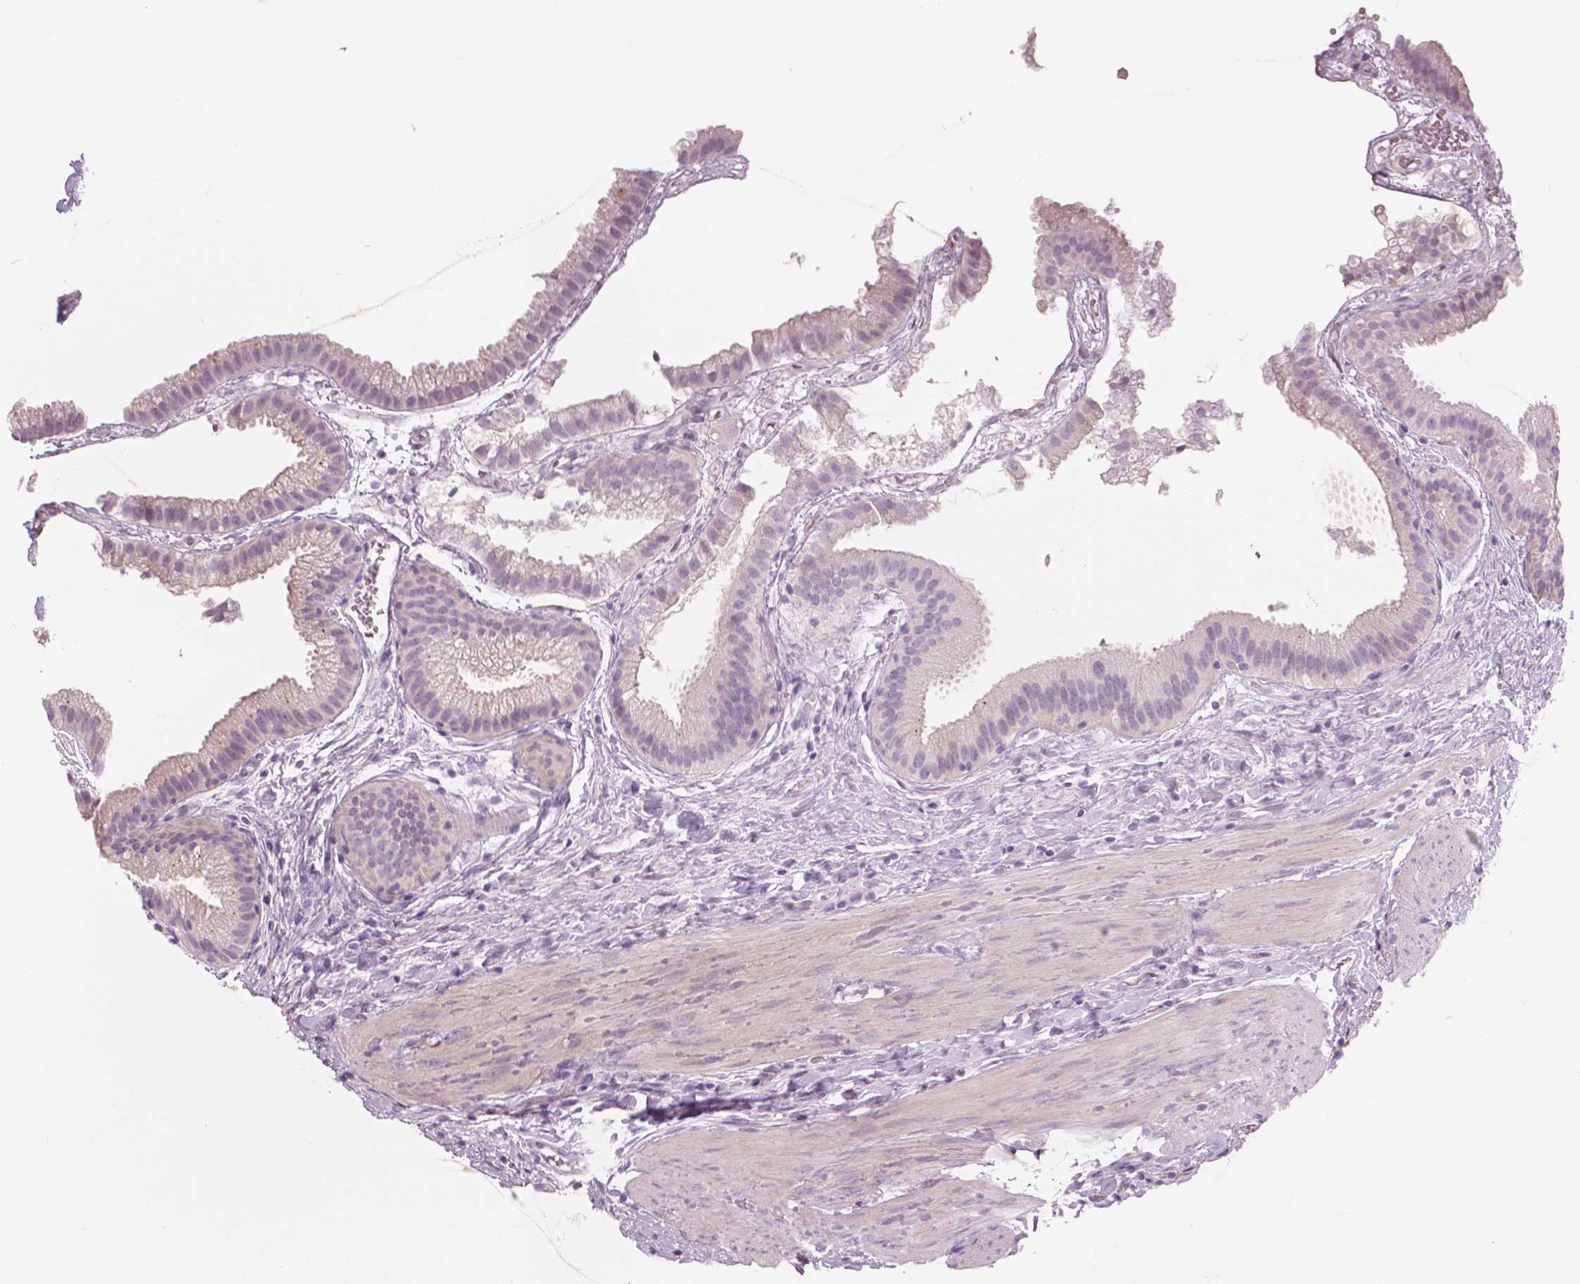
{"staining": {"intensity": "weak", "quantity": "<25%", "location": "cytoplasmic/membranous,nuclear"}, "tissue": "gallbladder", "cell_type": "Glandular cells", "image_type": "normal", "snomed": [{"axis": "morphology", "description": "Normal tissue, NOS"}, {"axis": "topography", "description": "Gallbladder"}], "caption": "DAB immunohistochemical staining of unremarkable human gallbladder exhibits no significant staining in glandular cells.", "gene": "A4GNT", "patient": {"sex": "female", "age": 63}}